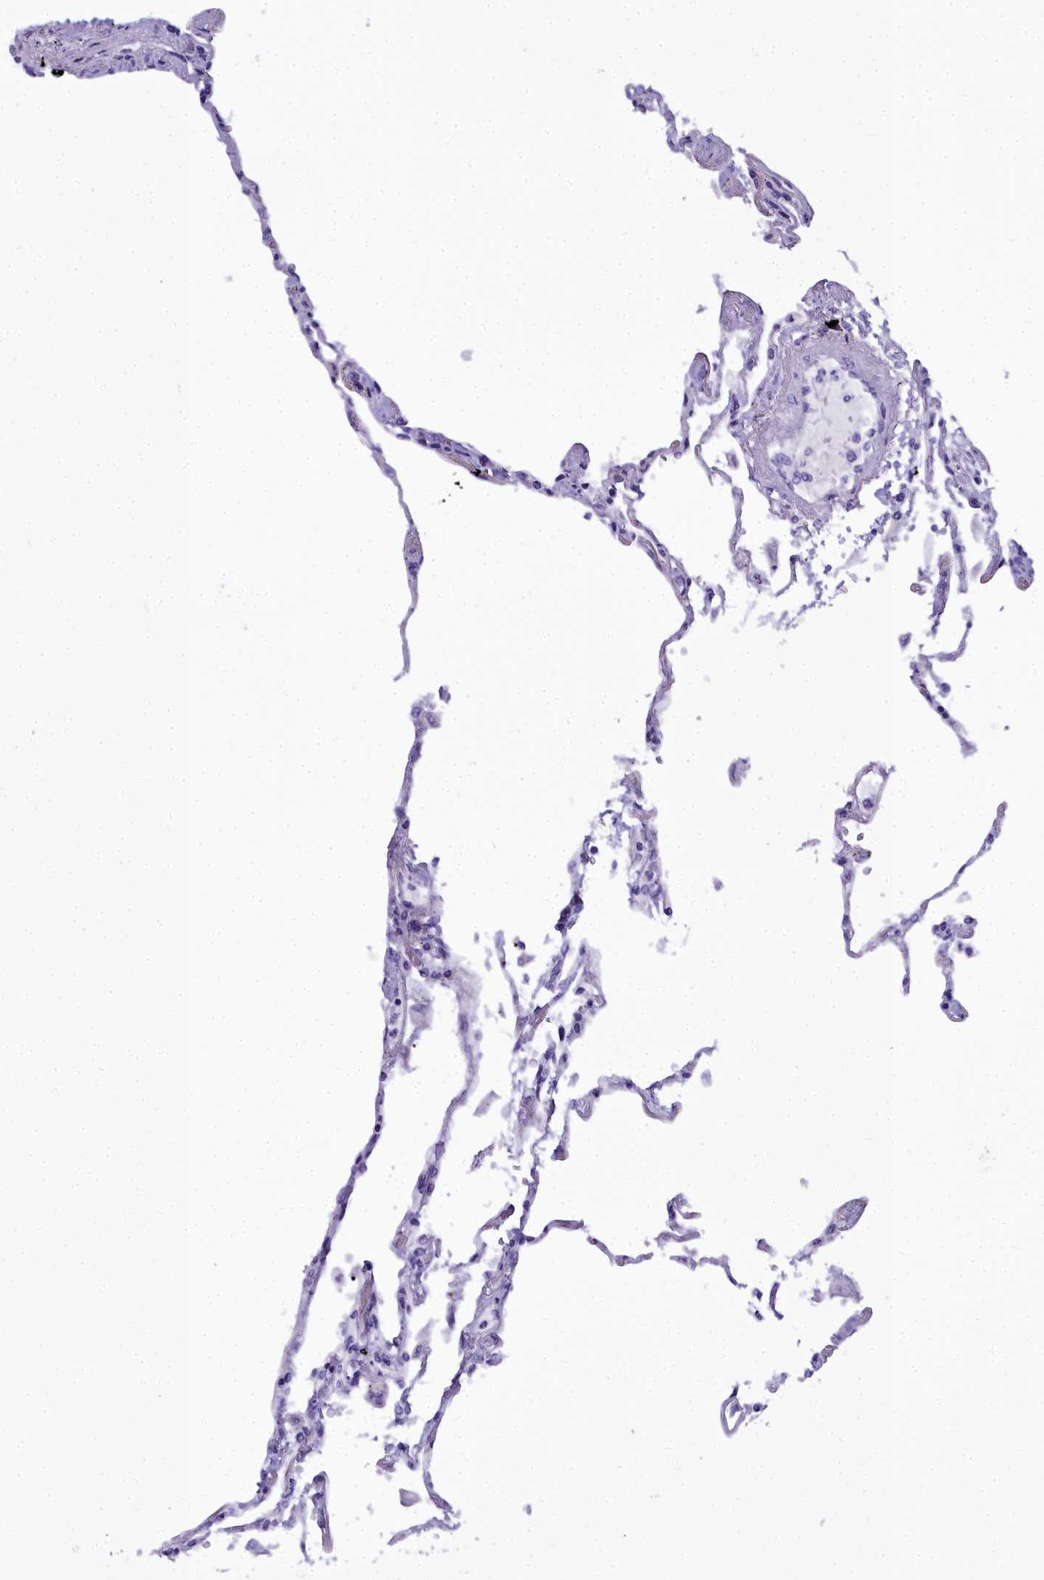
{"staining": {"intensity": "negative", "quantity": "none", "location": "none"}, "tissue": "lung", "cell_type": "Alveolar cells", "image_type": "normal", "snomed": [{"axis": "morphology", "description": "Normal tissue, NOS"}, {"axis": "topography", "description": "Lung"}], "caption": "IHC of unremarkable human lung shows no staining in alveolar cells. (Brightfield microscopy of DAB (3,3'-diaminobenzidine) IHC at high magnification).", "gene": "TIMM22", "patient": {"sex": "female", "age": 67}}